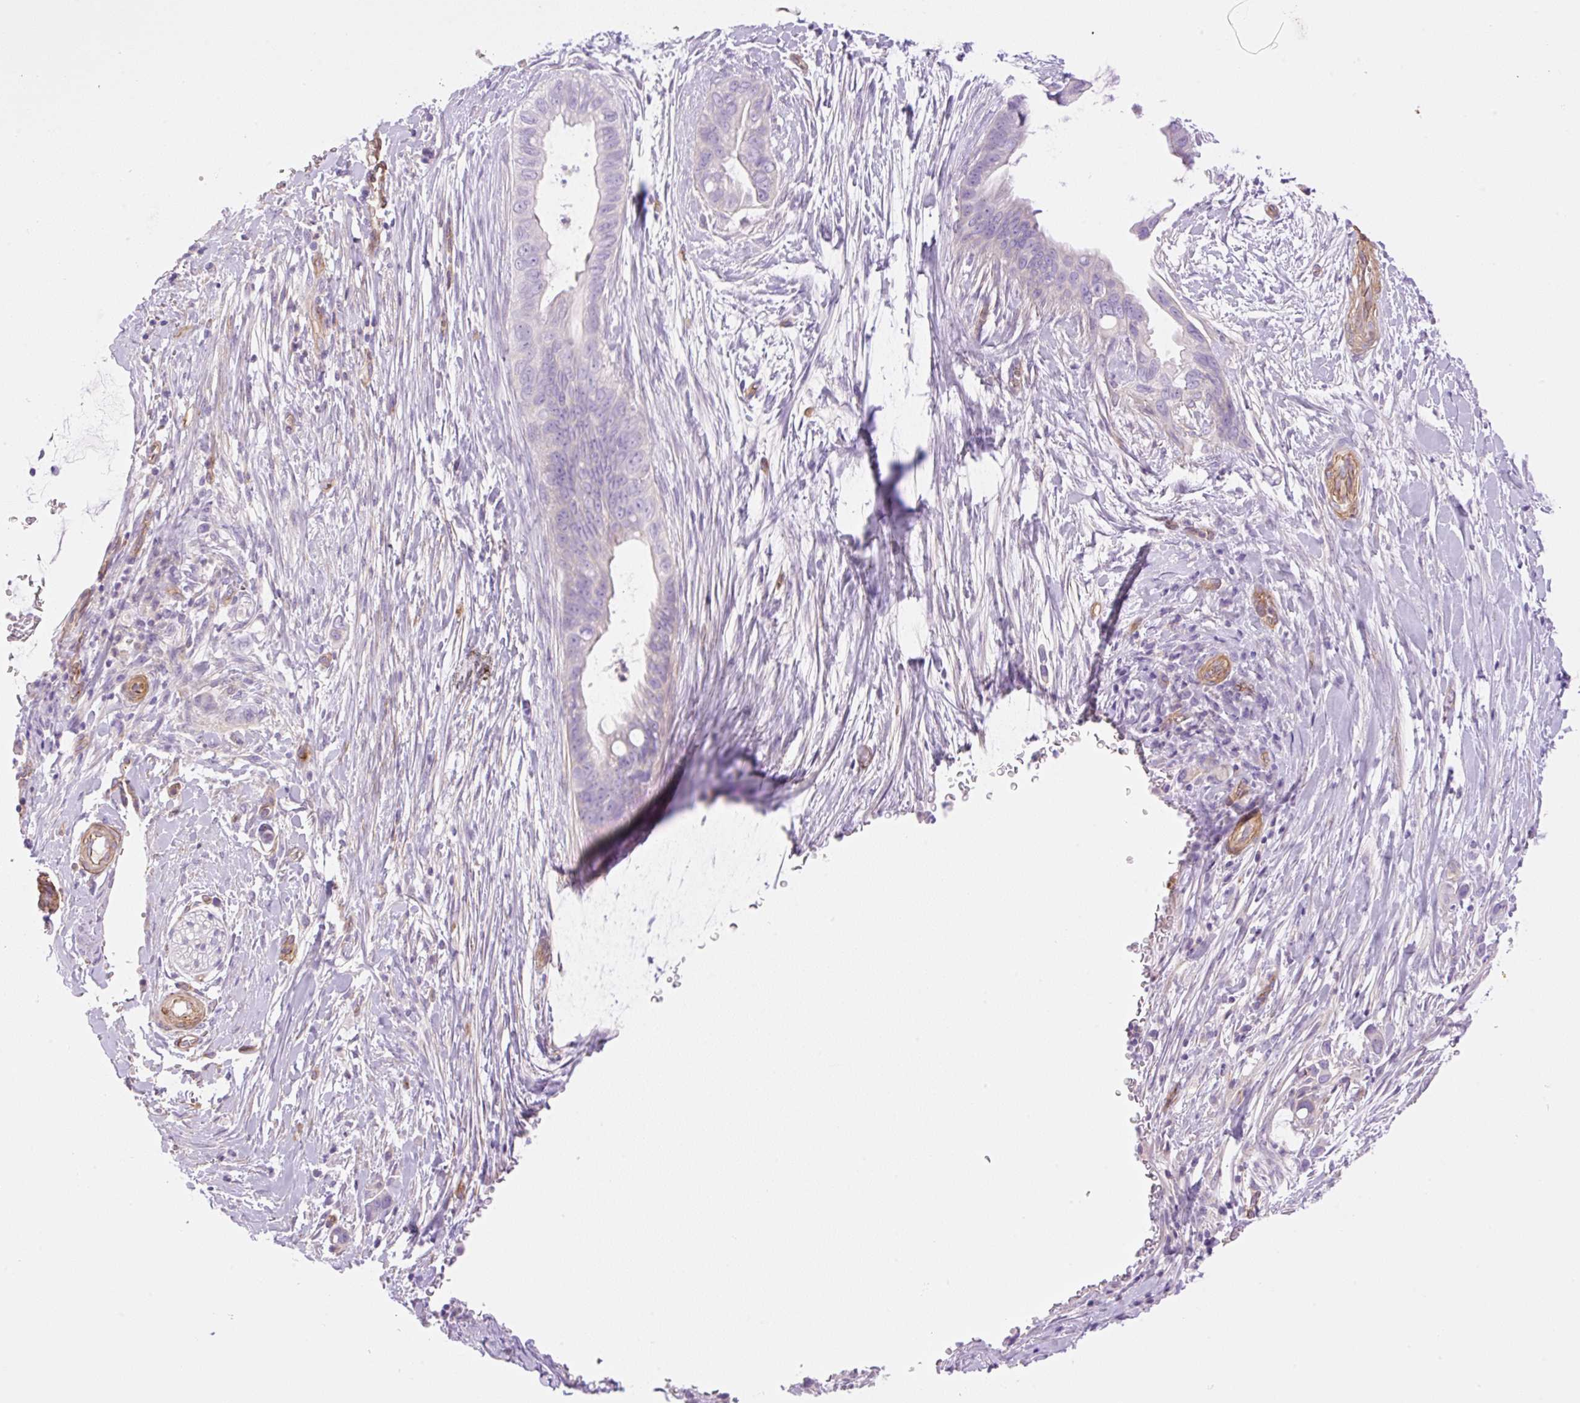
{"staining": {"intensity": "negative", "quantity": "none", "location": "none"}, "tissue": "pancreatic cancer", "cell_type": "Tumor cells", "image_type": "cancer", "snomed": [{"axis": "morphology", "description": "Adenocarcinoma, NOS"}, {"axis": "topography", "description": "Pancreas"}], "caption": "The histopathology image exhibits no staining of tumor cells in adenocarcinoma (pancreatic). (Immunohistochemistry (ihc), brightfield microscopy, high magnification).", "gene": "EHD3", "patient": {"sex": "male", "age": 75}}